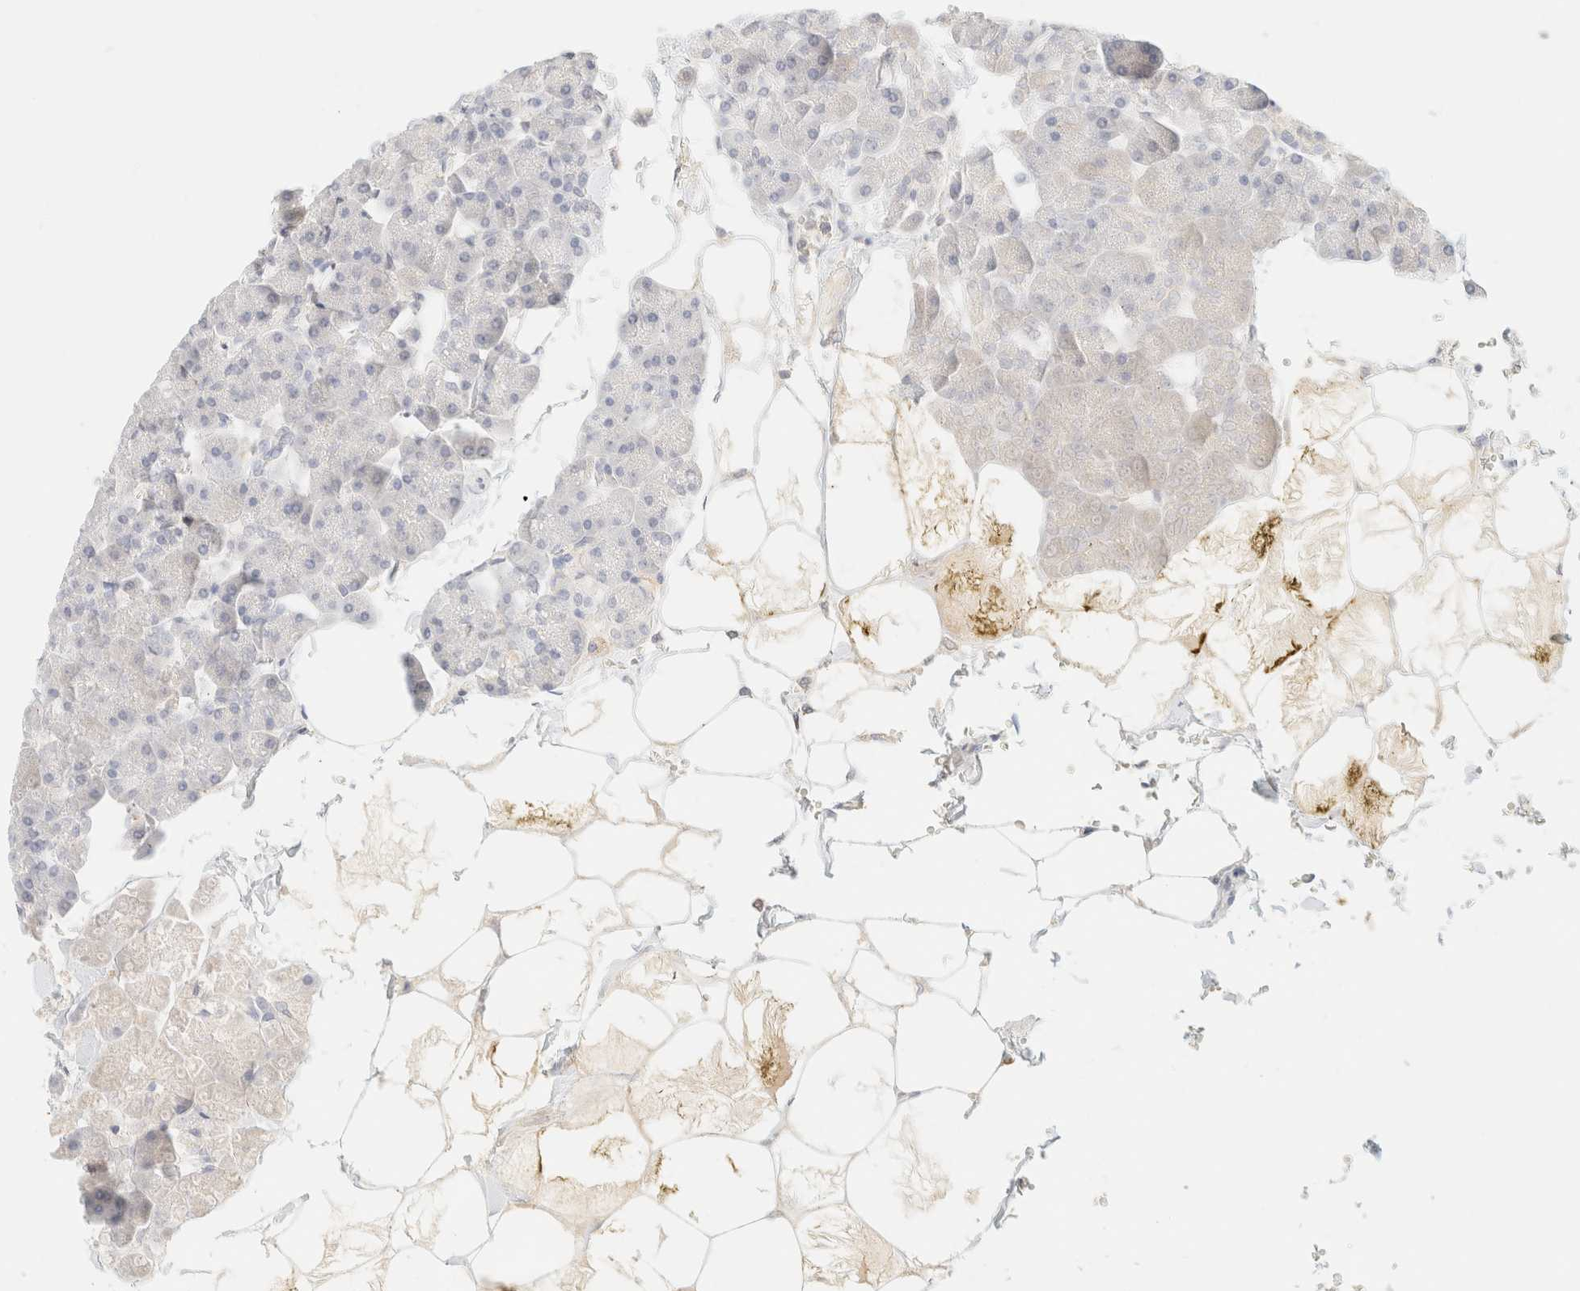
{"staining": {"intensity": "negative", "quantity": "none", "location": "none"}, "tissue": "pancreas", "cell_type": "Exocrine glandular cells", "image_type": "normal", "snomed": [{"axis": "morphology", "description": "Normal tissue, NOS"}, {"axis": "topography", "description": "Pancreas"}], "caption": "Micrograph shows no significant protein staining in exocrine glandular cells of benign pancreas.", "gene": "FHOD1", "patient": {"sex": "male", "age": 35}}